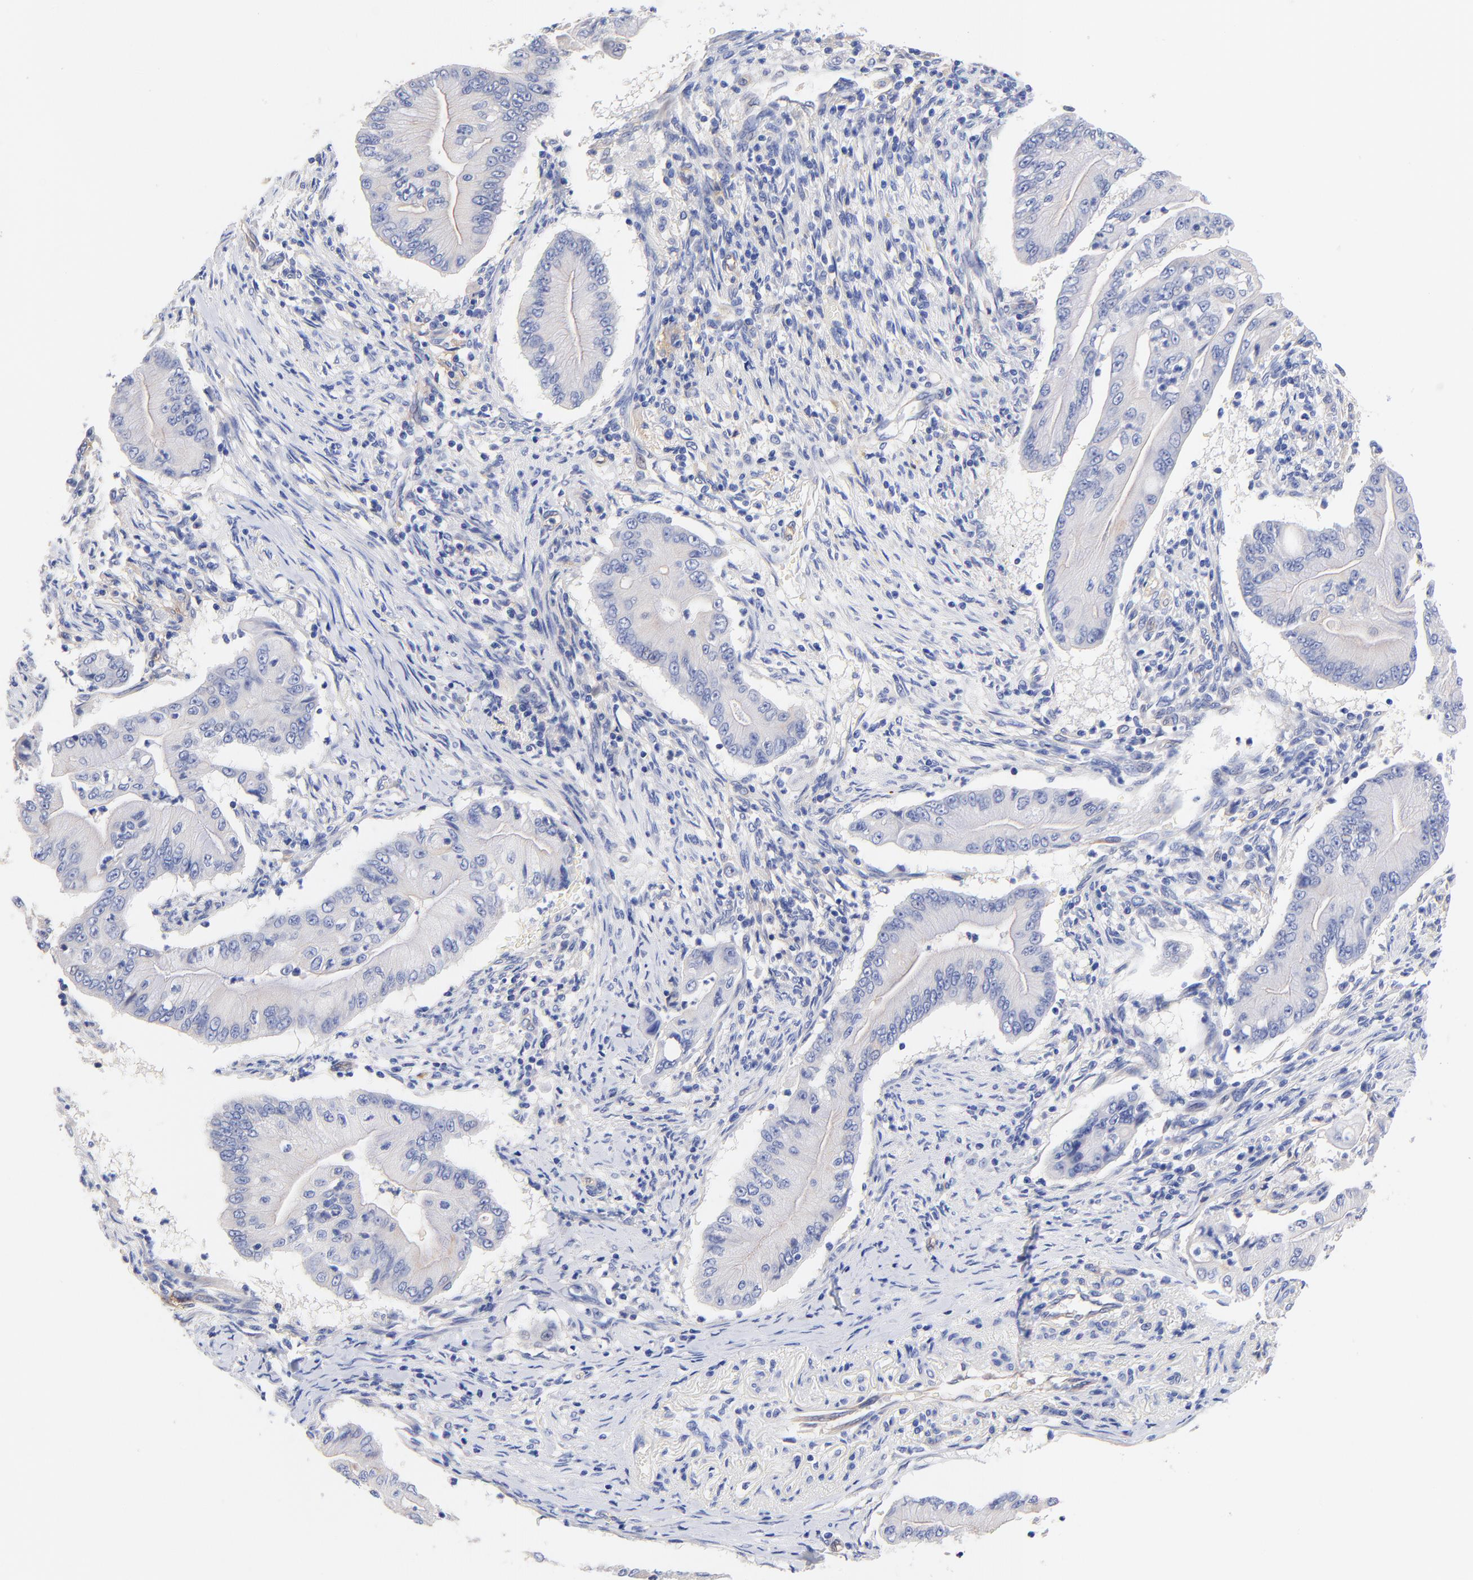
{"staining": {"intensity": "negative", "quantity": "none", "location": "none"}, "tissue": "pancreatic cancer", "cell_type": "Tumor cells", "image_type": "cancer", "snomed": [{"axis": "morphology", "description": "Adenocarcinoma, NOS"}, {"axis": "topography", "description": "Pancreas"}], "caption": "DAB (3,3'-diaminobenzidine) immunohistochemical staining of pancreatic cancer (adenocarcinoma) displays no significant positivity in tumor cells.", "gene": "SLC44A2", "patient": {"sex": "male", "age": 62}}